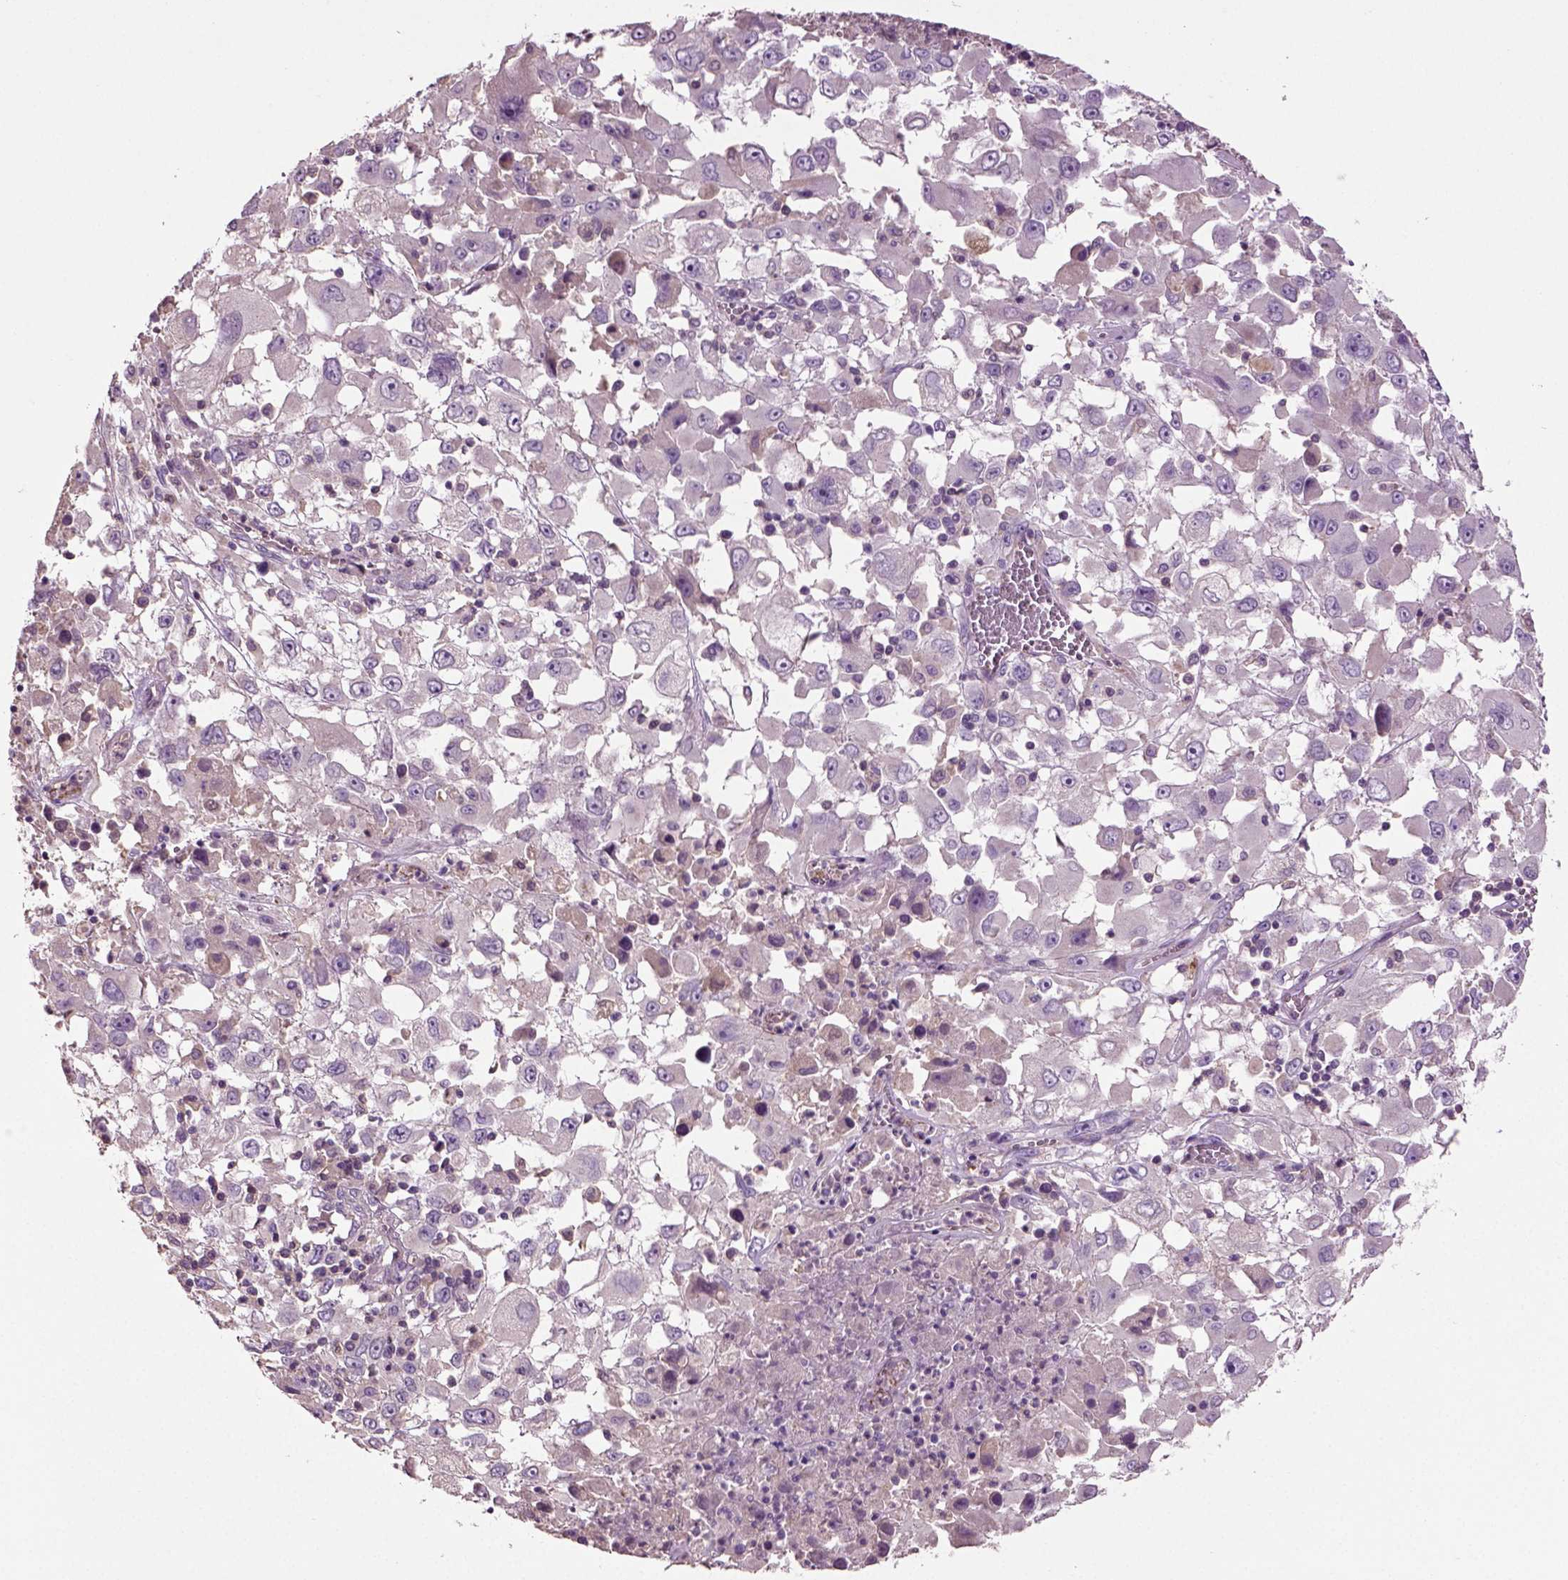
{"staining": {"intensity": "negative", "quantity": "none", "location": "none"}, "tissue": "melanoma", "cell_type": "Tumor cells", "image_type": "cancer", "snomed": [{"axis": "morphology", "description": "Malignant melanoma, Metastatic site"}, {"axis": "topography", "description": "Soft tissue"}], "caption": "Immunohistochemistry (IHC) image of human malignant melanoma (metastatic site) stained for a protein (brown), which displays no staining in tumor cells.", "gene": "DEFB118", "patient": {"sex": "male", "age": 50}}